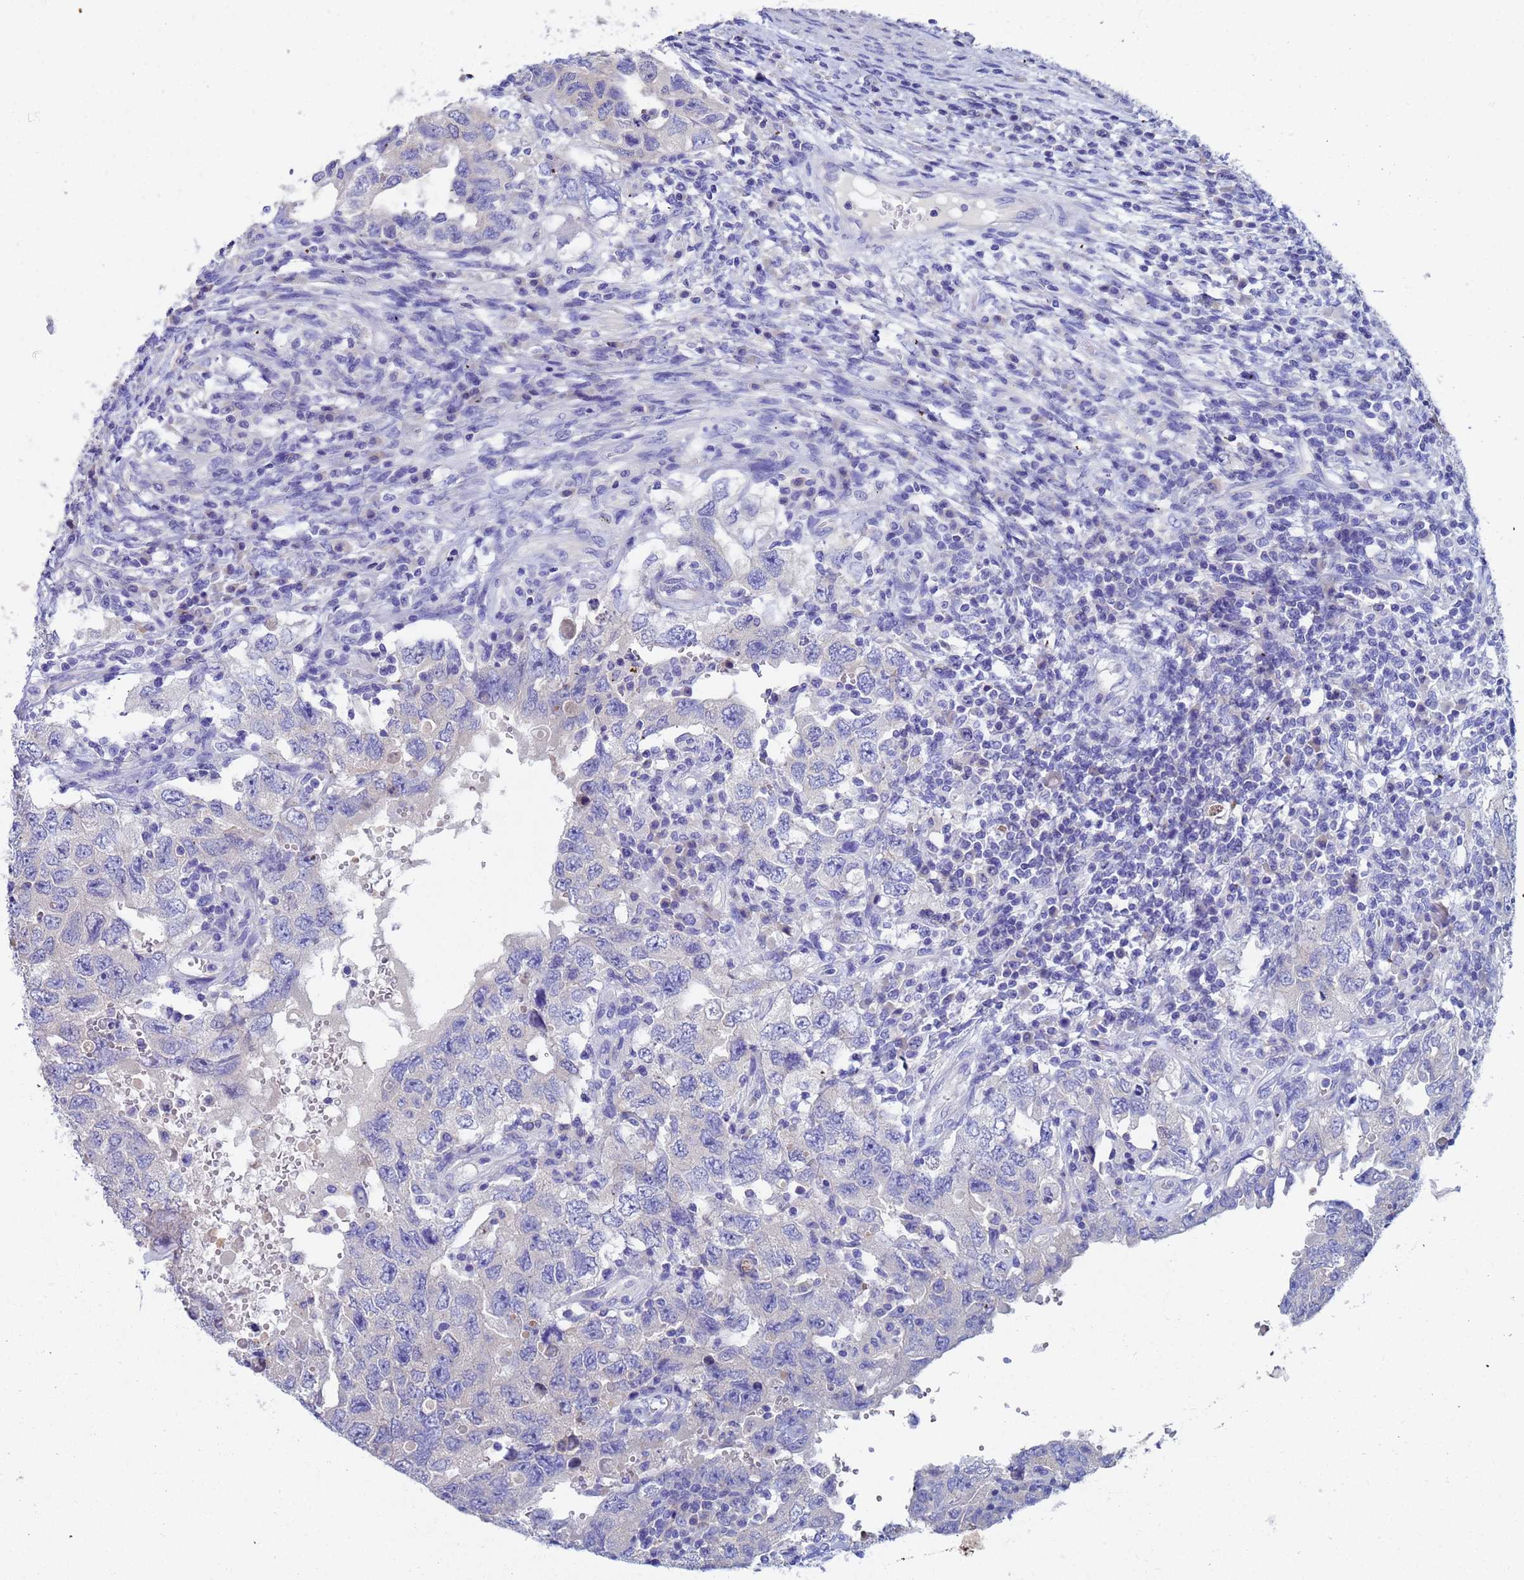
{"staining": {"intensity": "negative", "quantity": "none", "location": "none"}, "tissue": "testis cancer", "cell_type": "Tumor cells", "image_type": "cancer", "snomed": [{"axis": "morphology", "description": "Carcinoma, Embryonal, NOS"}, {"axis": "topography", "description": "Testis"}], "caption": "DAB (3,3'-diaminobenzidine) immunohistochemical staining of embryonal carcinoma (testis) reveals no significant staining in tumor cells. (Stains: DAB immunohistochemistry (IHC) with hematoxylin counter stain, Microscopy: brightfield microscopy at high magnification).", "gene": "UBE2O", "patient": {"sex": "male", "age": 26}}